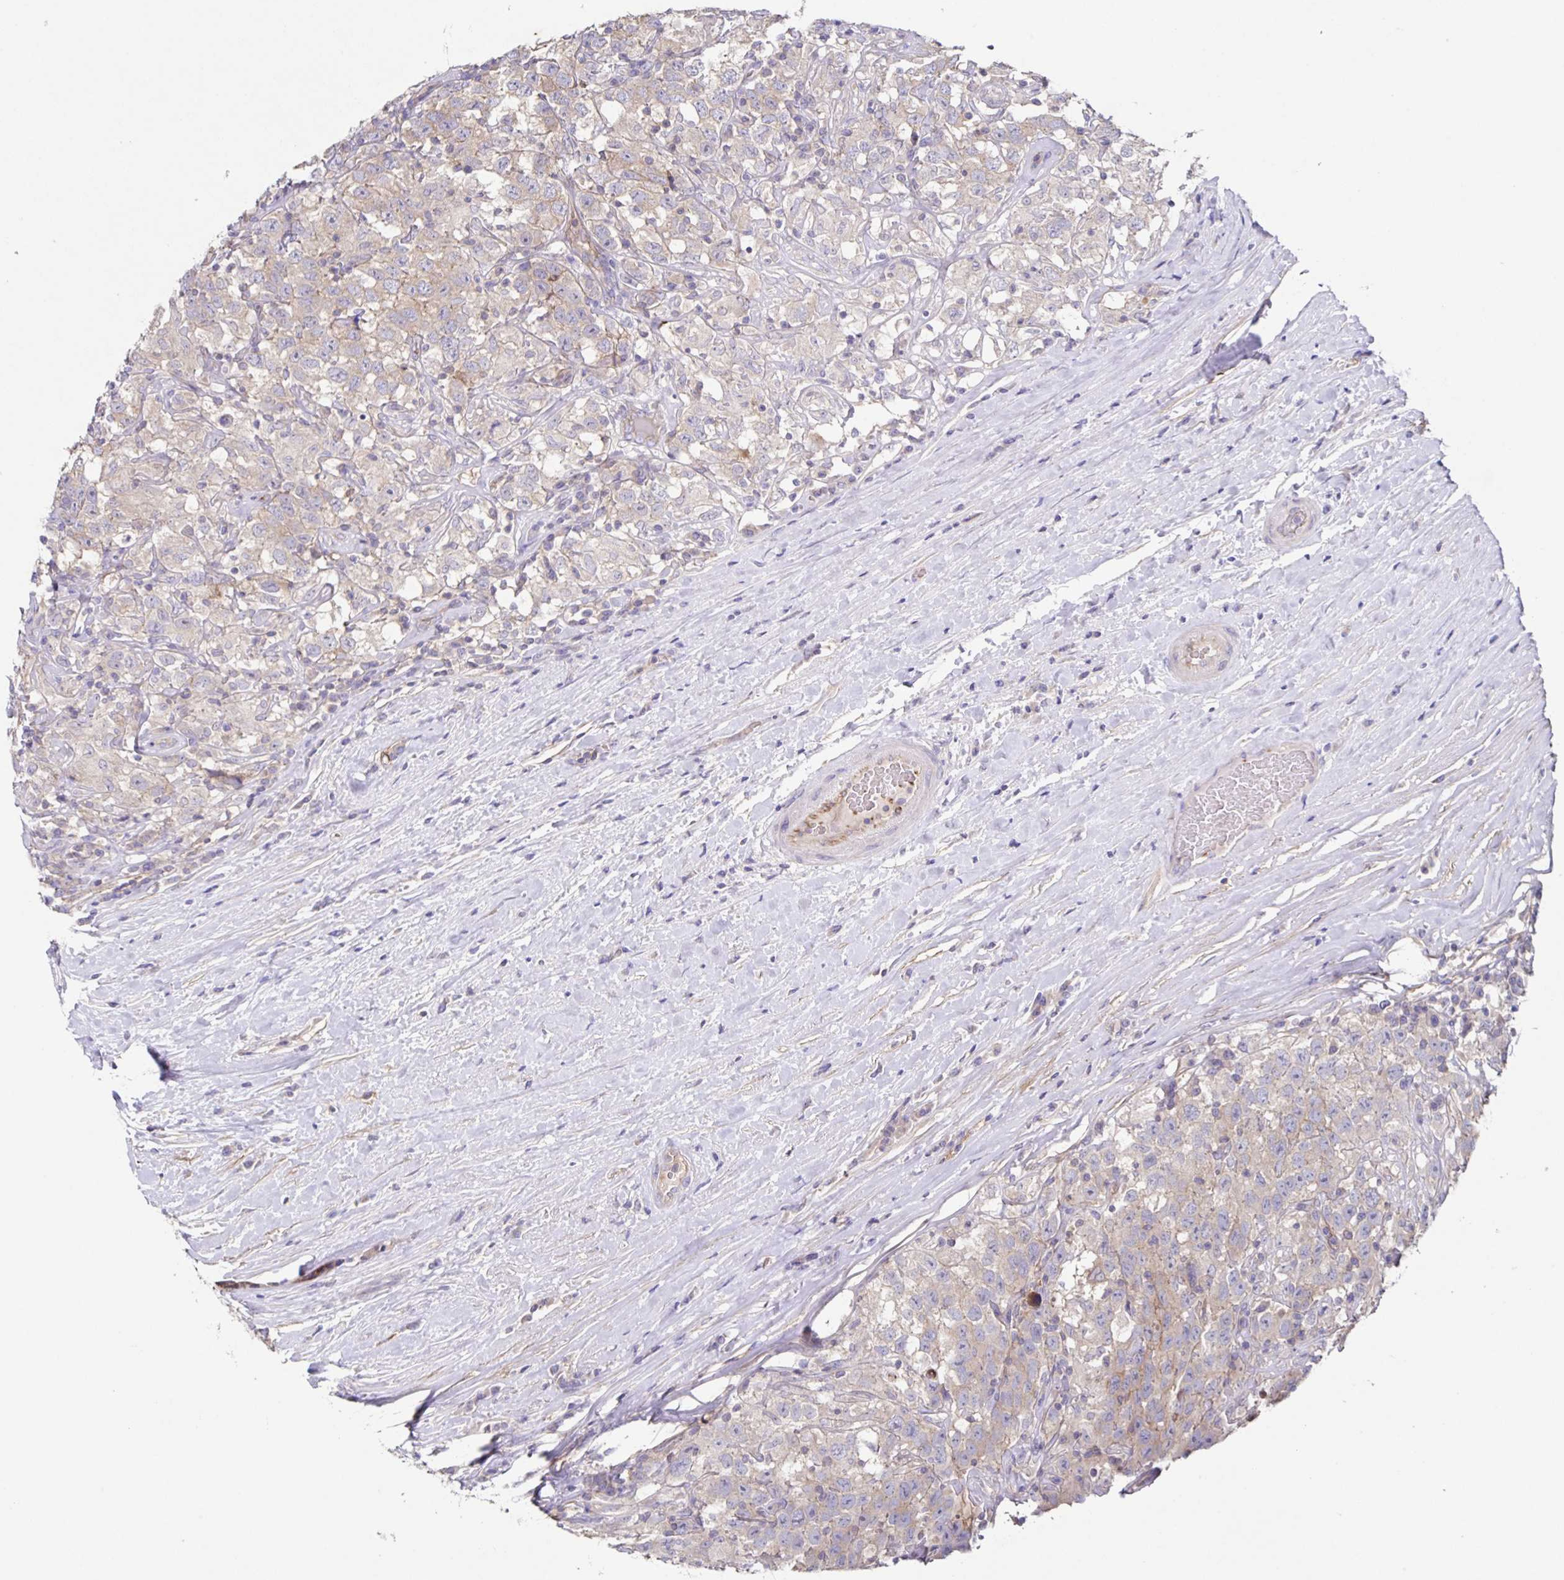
{"staining": {"intensity": "weak", "quantity": "<25%", "location": "cytoplasmic/membranous"}, "tissue": "testis cancer", "cell_type": "Tumor cells", "image_type": "cancer", "snomed": [{"axis": "morphology", "description": "Seminoma, NOS"}, {"axis": "topography", "description": "Testis"}], "caption": "An immunohistochemistry histopathology image of testis cancer is shown. There is no staining in tumor cells of testis cancer.", "gene": "ITGA2", "patient": {"sex": "male", "age": 41}}